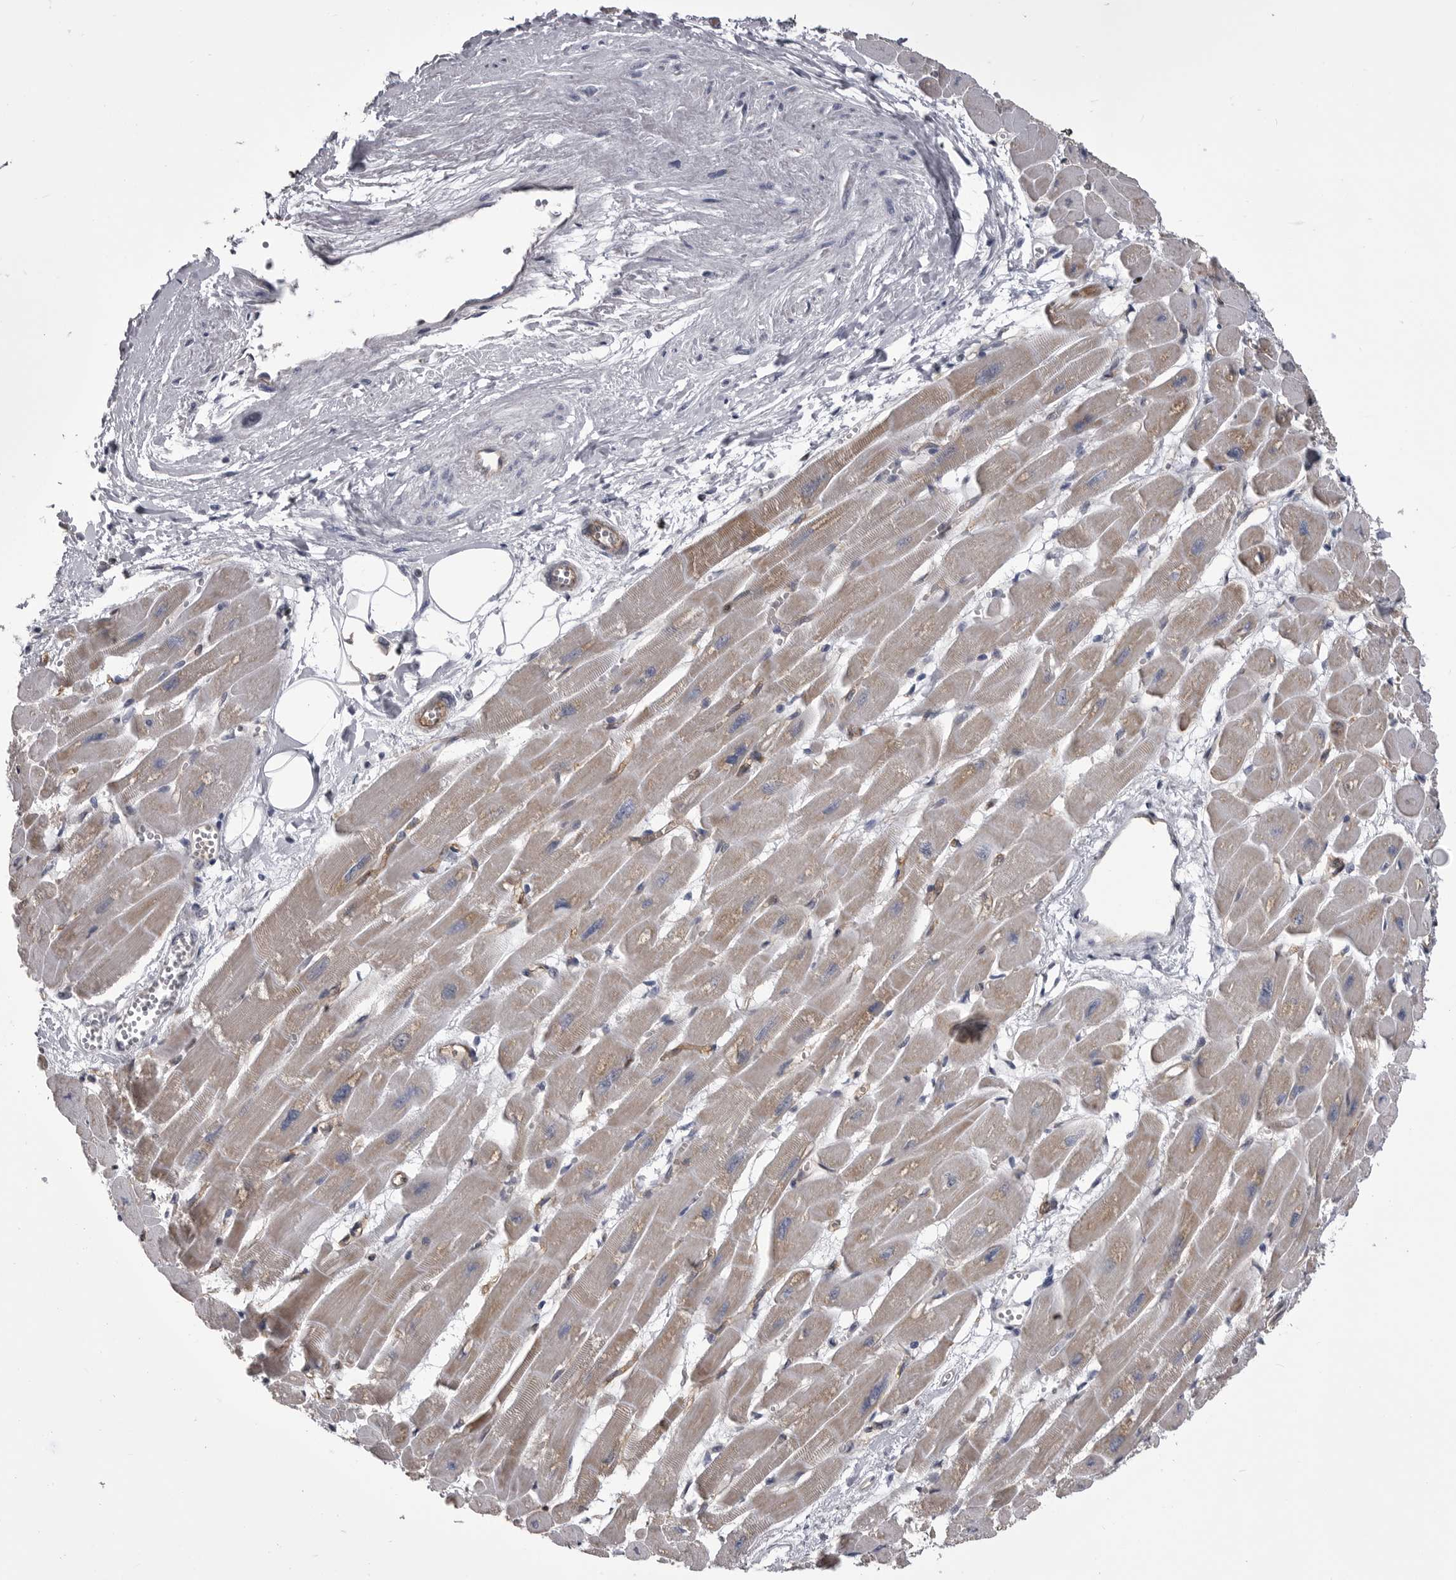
{"staining": {"intensity": "moderate", "quantity": ">75%", "location": "cytoplasmic/membranous"}, "tissue": "heart muscle", "cell_type": "Cardiomyocytes", "image_type": "normal", "snomed": [{"axis": "morphology", "description": "Normal tissue, NOS"}, {"axis": "topography", "description": "Heart"}], "caption": "Approximately >75% of cardiomyocytes in normal heart muscle exhibit moderate cytoplasmic/membranous protein staining as visualized by brown immunohistochemical staining.", "gene": "OPLAH", "patient": {"sex": "female", "age": 54}}